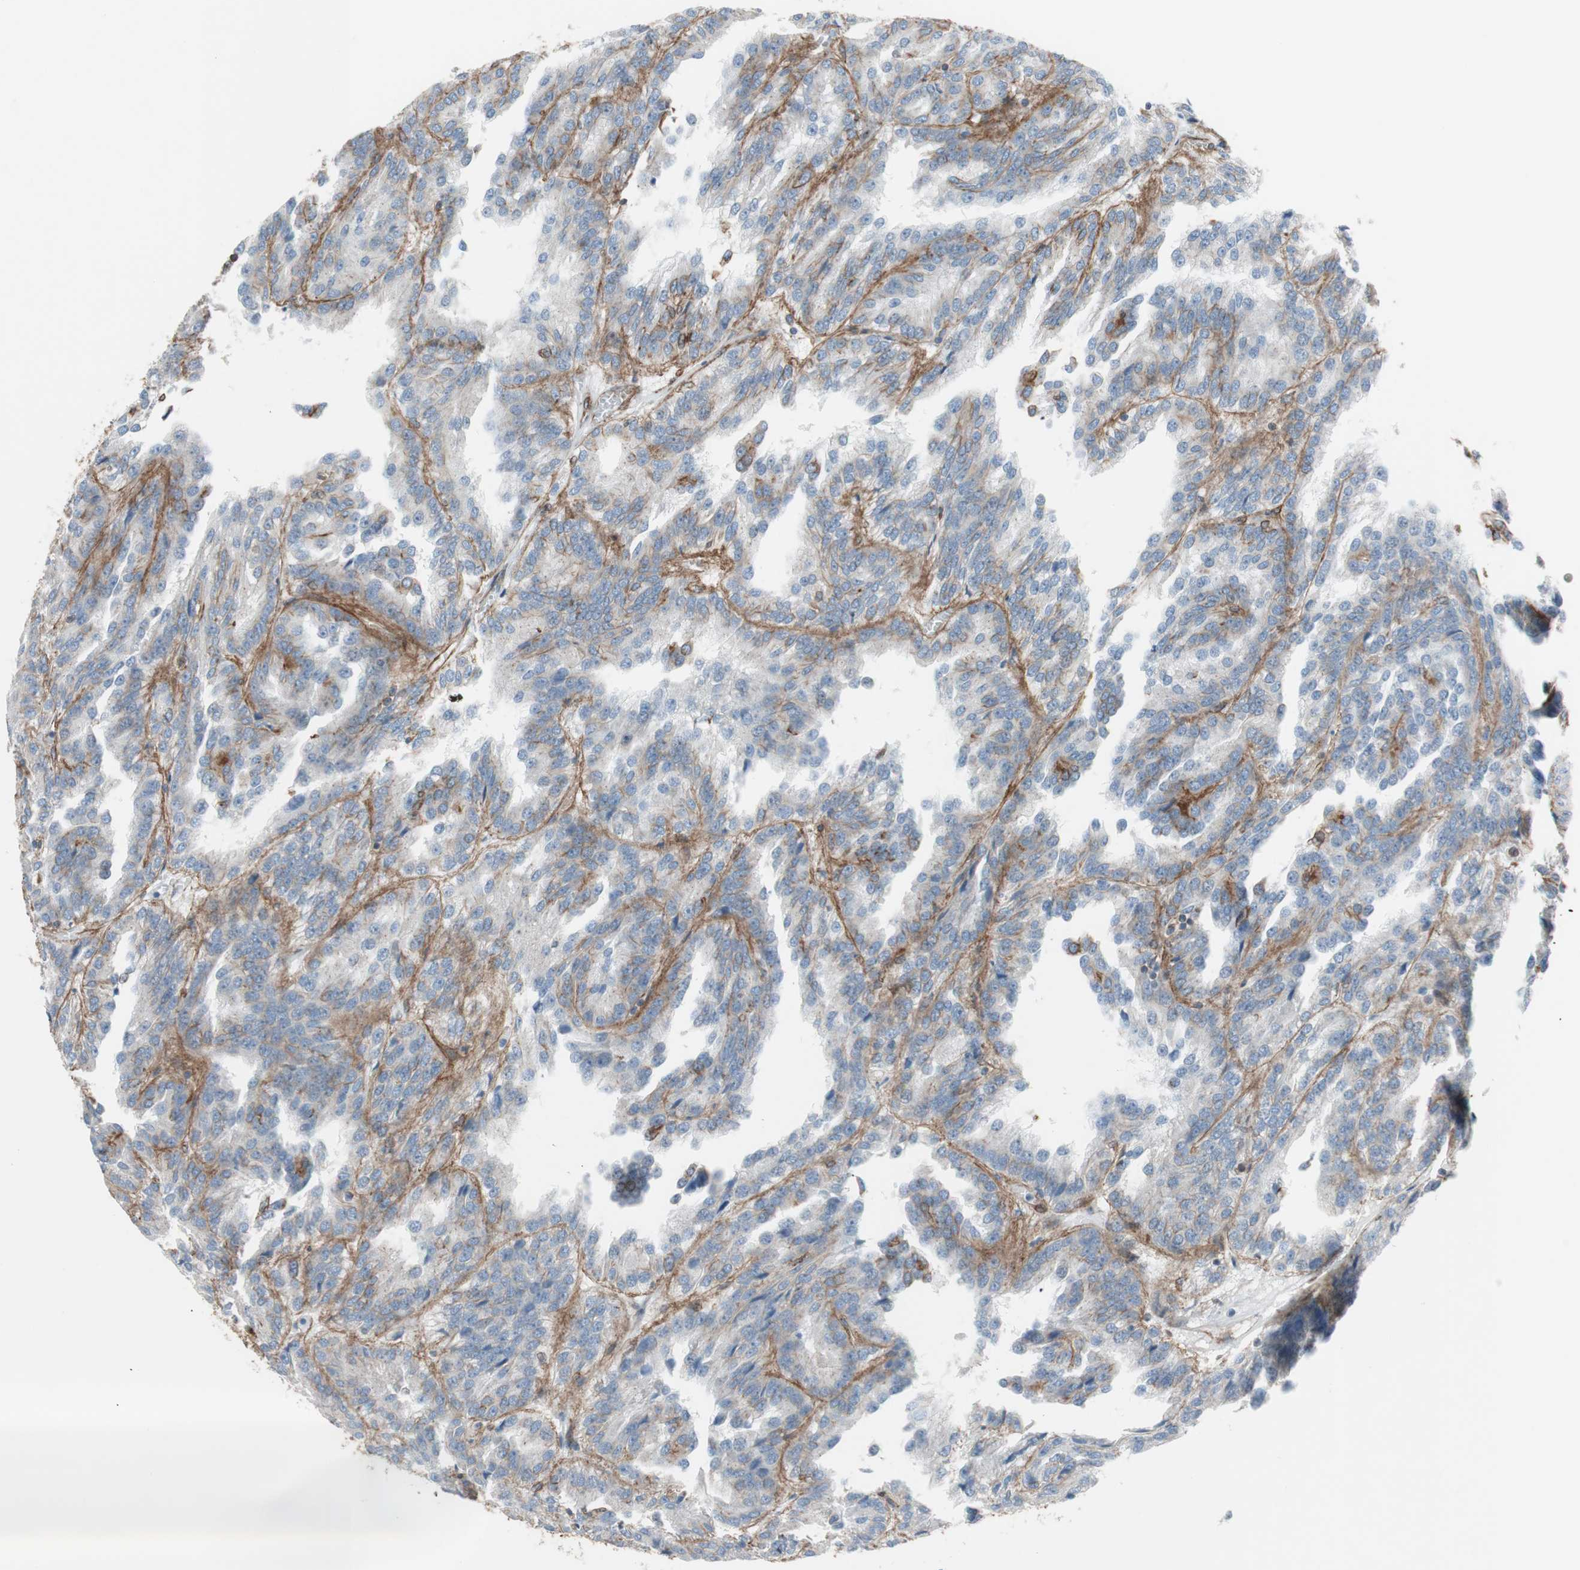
{"staining": {"intensity": "weak", "quantity": "25%-75%", "location": "cytoplasmic/membranous"}, "tissue": "renal cancer", "cell_type": "Tumor cells", "image_type": "cancer", "snomed": [{"axis": "morphology", "description": "Adenocarcinoma, NOS"}, {"axis": "topography", "description": "Kidney"}], "caption": "IHC photomicrograph of neoplastic tissue: human renal cancer (adenocarcinoma) stained using IHC displays low levels of weak protein expression localized specifically in the cytoplasmic/membranous of tumor cells, appearing as a cytoplasmic/membranous brown color.", "gene": "TCTA", "patient": {"sex": "male", "age": 46}}